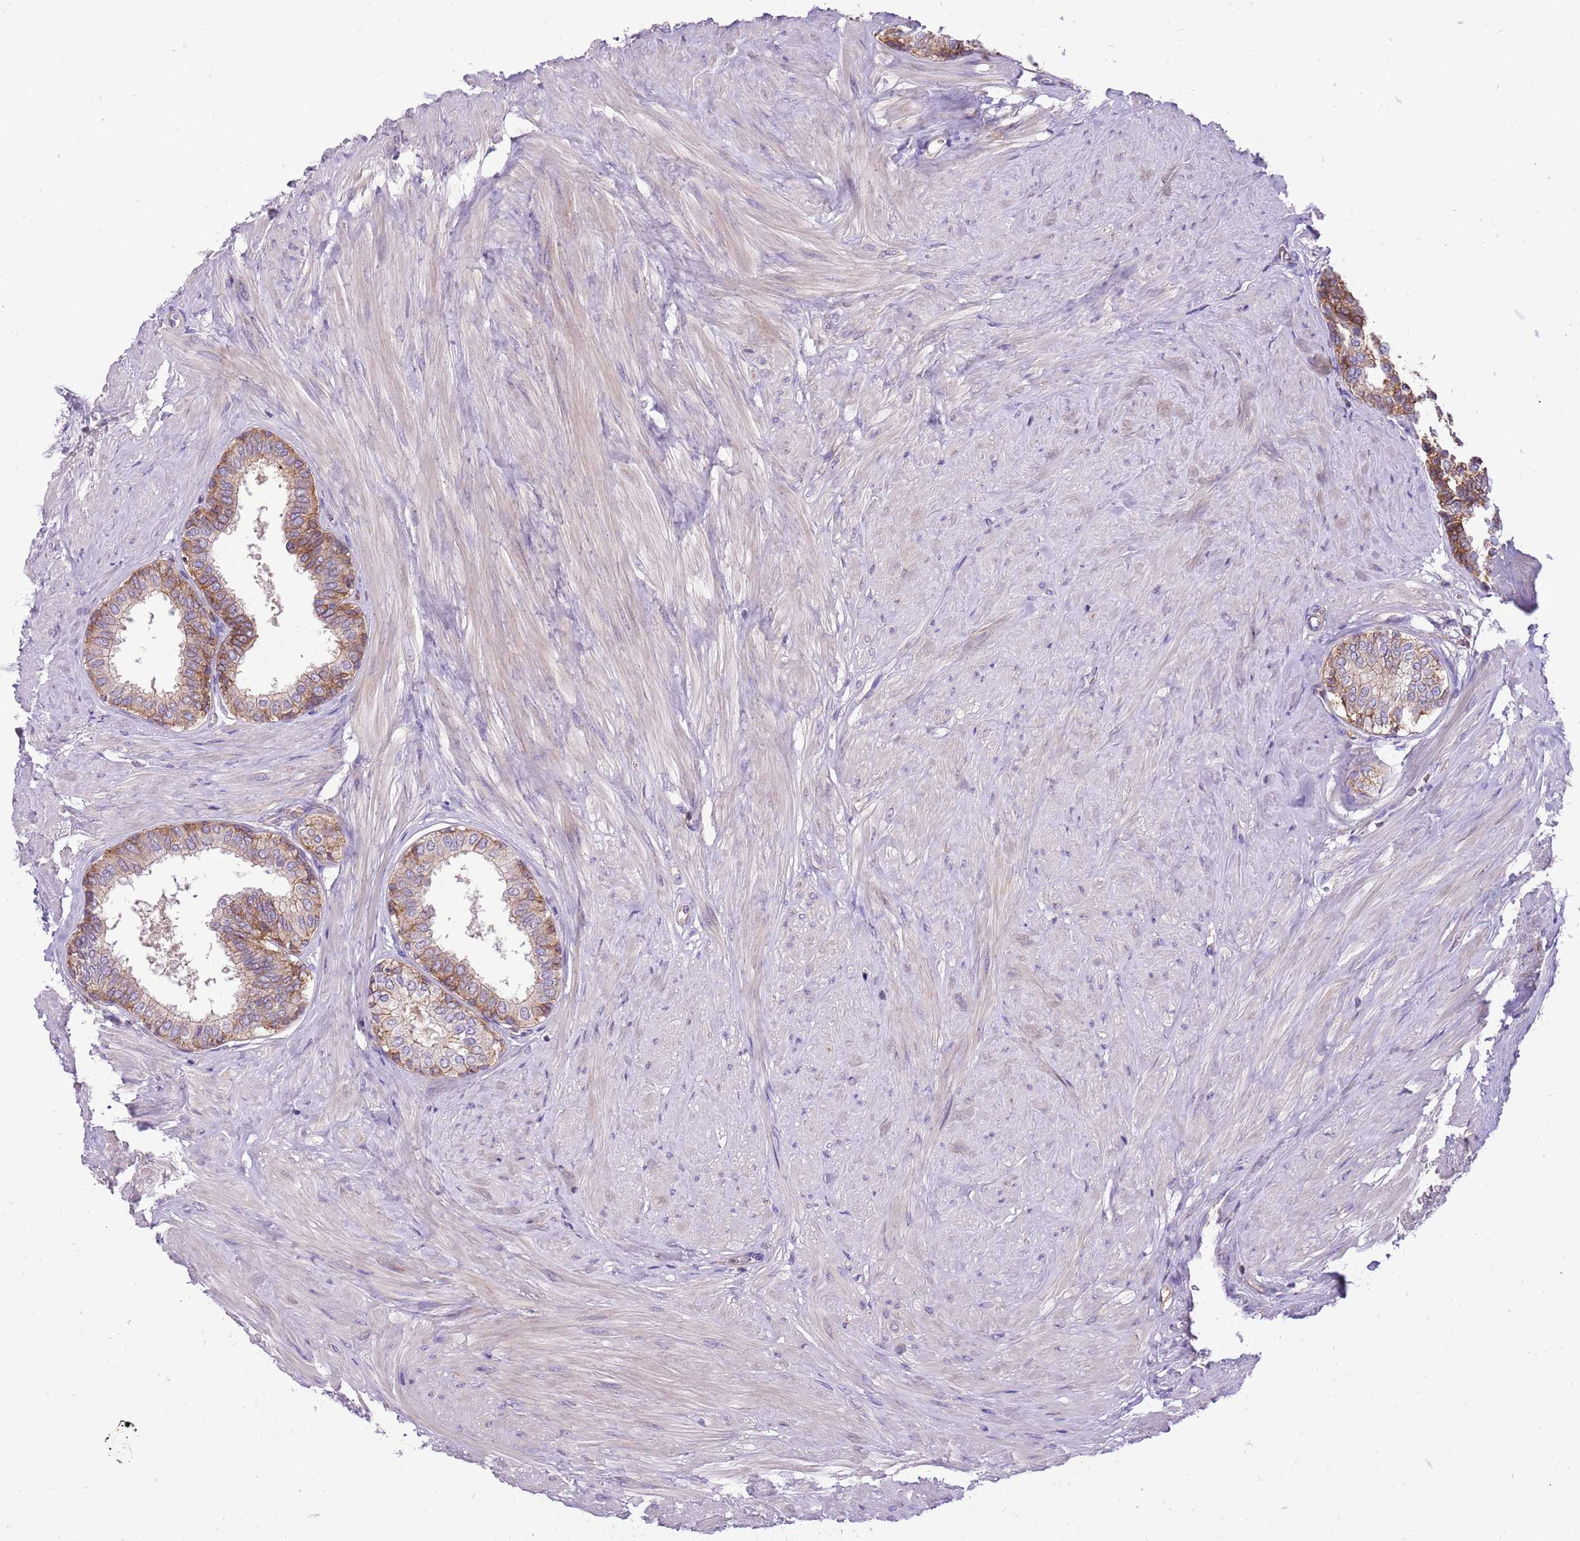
{"staining": {"intensity": "strong", "quantity": "25%-75%", "location": "cytoplasmic/membranous"}, "tissue": "prostate", "cell_type": "Glandular cells", "image_type": "normal", "snomed": [{"axis": "morphology", "description": "Normal tissue, NOS"}, {"axis": "topography", "description": "Prostate"}], "caption": "A brown stain shows strong cytoplasmic/membranous expression of a protein in glandular cells of benign prostate.", "gene": "WDR90", "patient": {"sex": "male", "age": 48}}